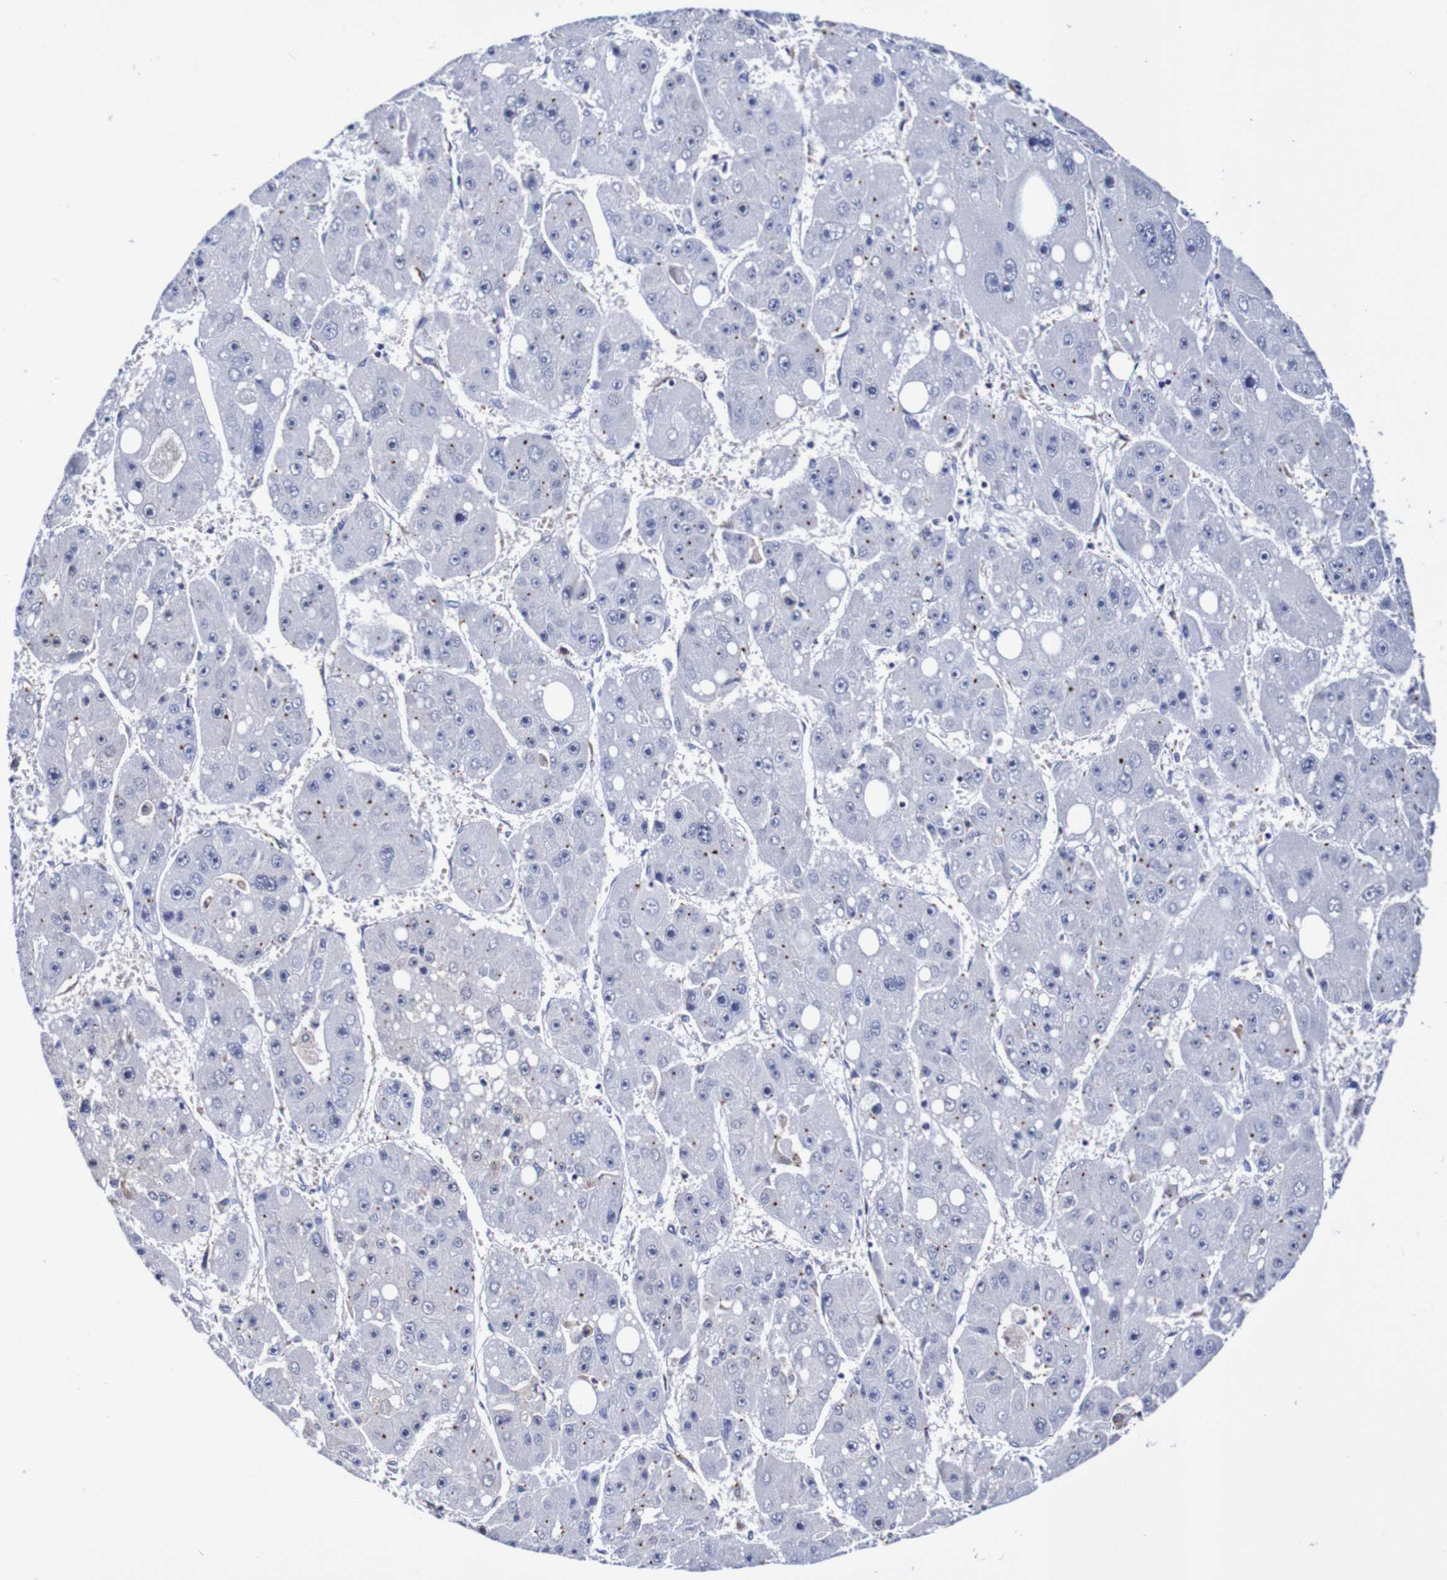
{"staining": {"intensity": "negative", "quantity": "none", "location": "none"}, "tissue": "liver cancer", "cell_type": "Tumor cells", "image_type": "cancer", "snomed": [{"axis": "morphology", "description": "Carcinoma, Hepatocellular, NOS"}, {"axis": "topography", "description": "Liver"}], "caption": "A high-resolution image shows immunohistochemistry staining of liver hepatocellular carcinoma, which exhibits no significant expression in tumor cells. (DAB immunohistochemistry visualized using brightfield microscopy, high magnification).", "gene": "SEZ6", "patient": {"sex": "female", "age": 61}}